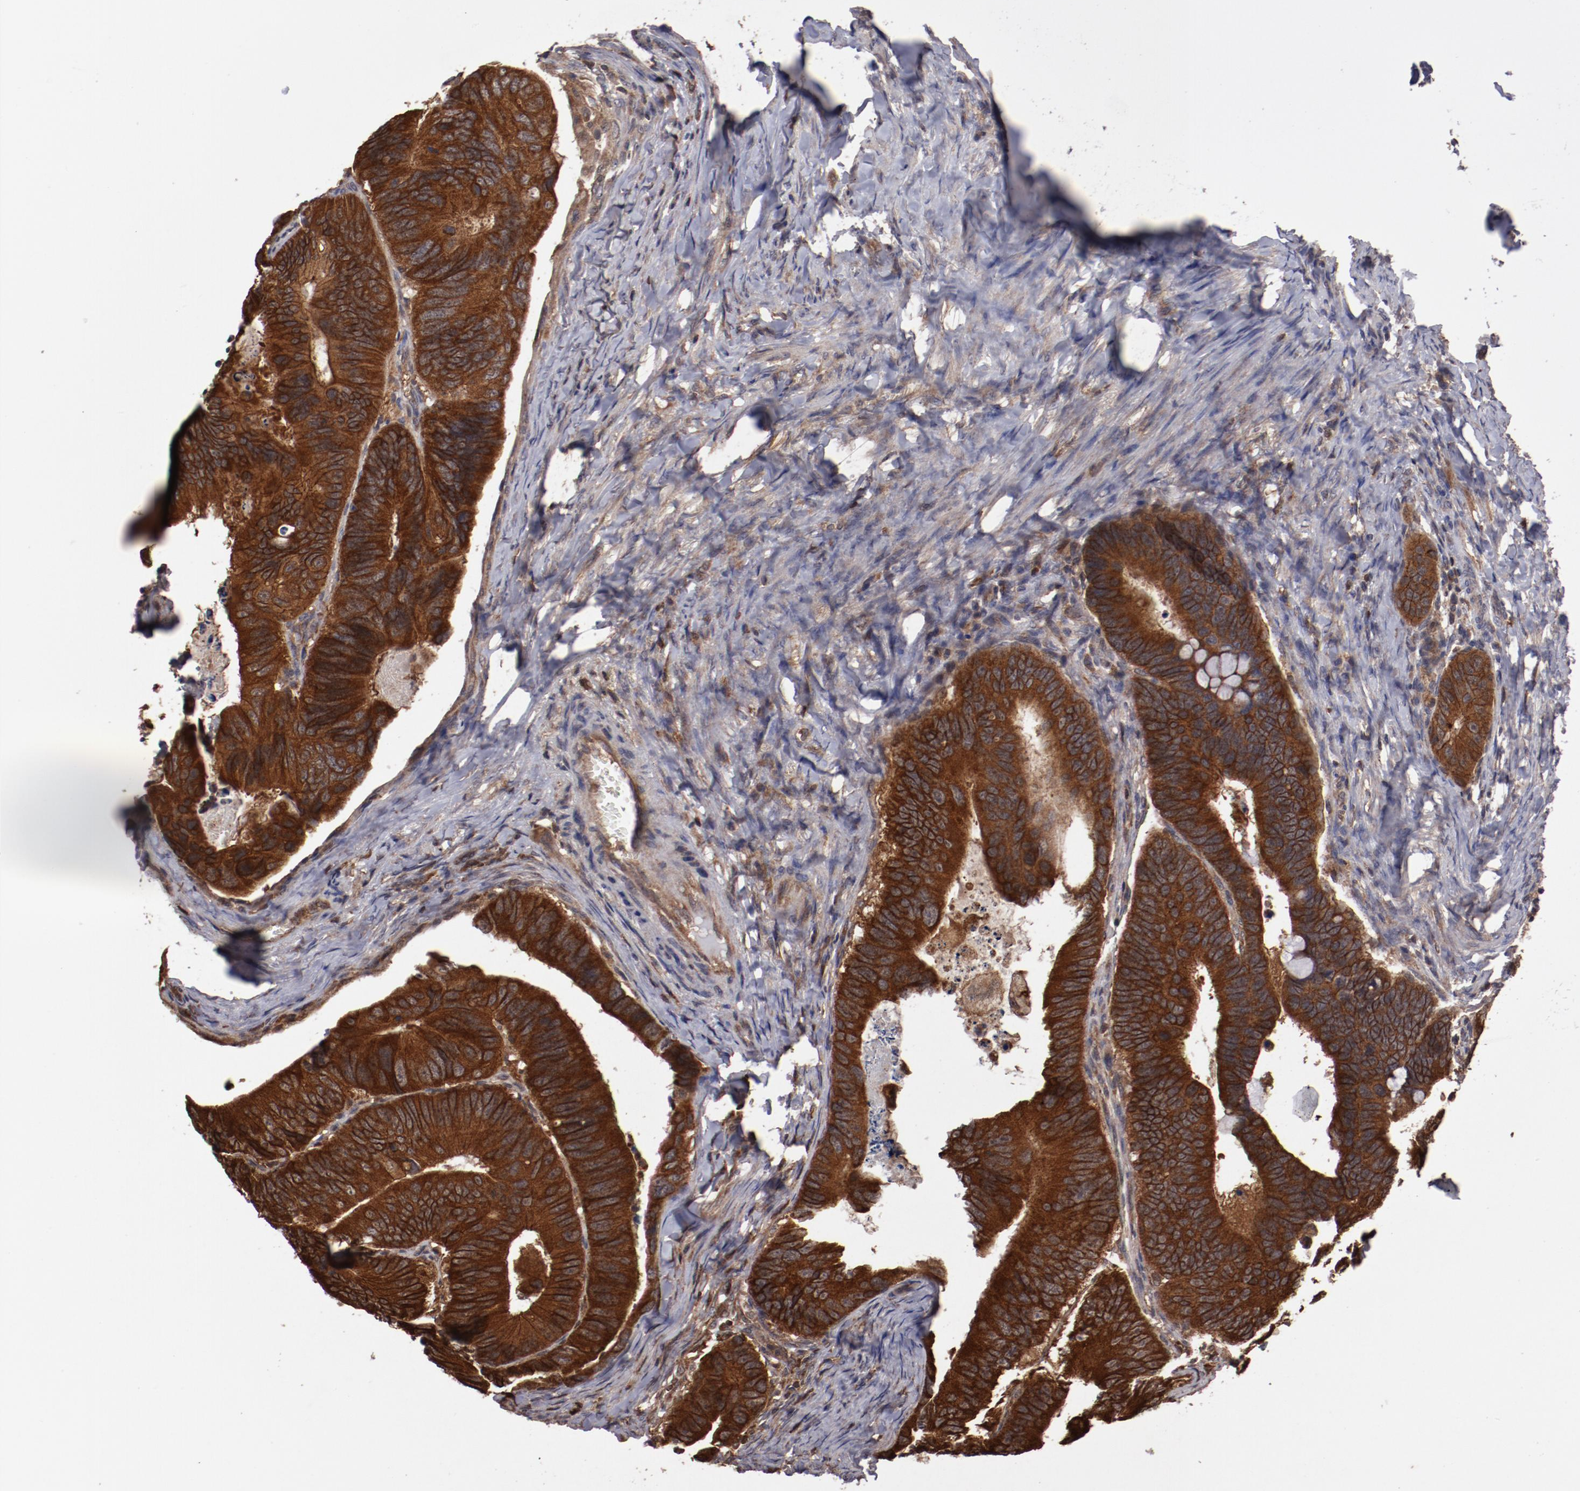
{"staining": {"intensity": "strong", "quantity": ">75%", "location": "cytoplasmic/membranous"}, "tissue": "colorectal cancer", "cell_type": "Tumor cells", "image_type": "cancer", "snomed": [{"axis": "morphology", "description": "Adenocarcinoma, NOS"}, {"axis": "topography", "description": "Colon"}], "caption": "Colorectal cancer (adenocarcinoma) stained with a brown dye demonstrates strong cytoplasmic/membranous positive staining in about >75% of tumor cells.", "gene": "RPS6KA6", "patient": {"sex": "female", "age": 55}}